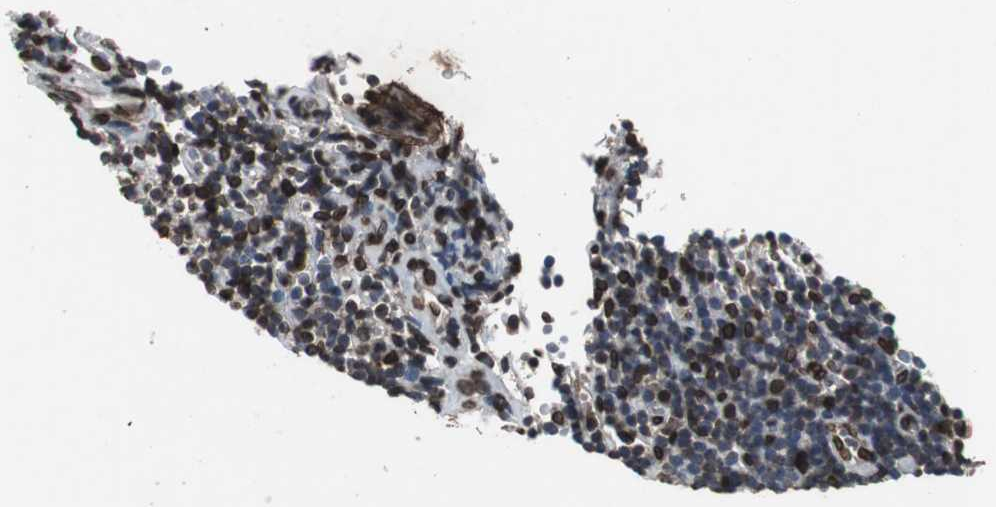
{"staining": {"intensity": "strong", "quantity": "25%-75%", "location": "cytoplasmic/membranous,nuclear"}, "tissue": "lymphoma", "cell_type": "Tumor cells", "image_type": "cancer", "snomed": [{"axis": "morphology", "description": "Malignant lymphoma, non-Hodgkin's type, Low grade"}, {"axis": "topography", "description": "Lymph node"}], "caption": "Human lymphoma stained with a brown dye demonstrates strong cytoplasmic/membranous and nuclear positive expression in about 25%-75% of tumor cells.", "gene": "LMNA", "patient": {"sex": "male", "age": 70}}